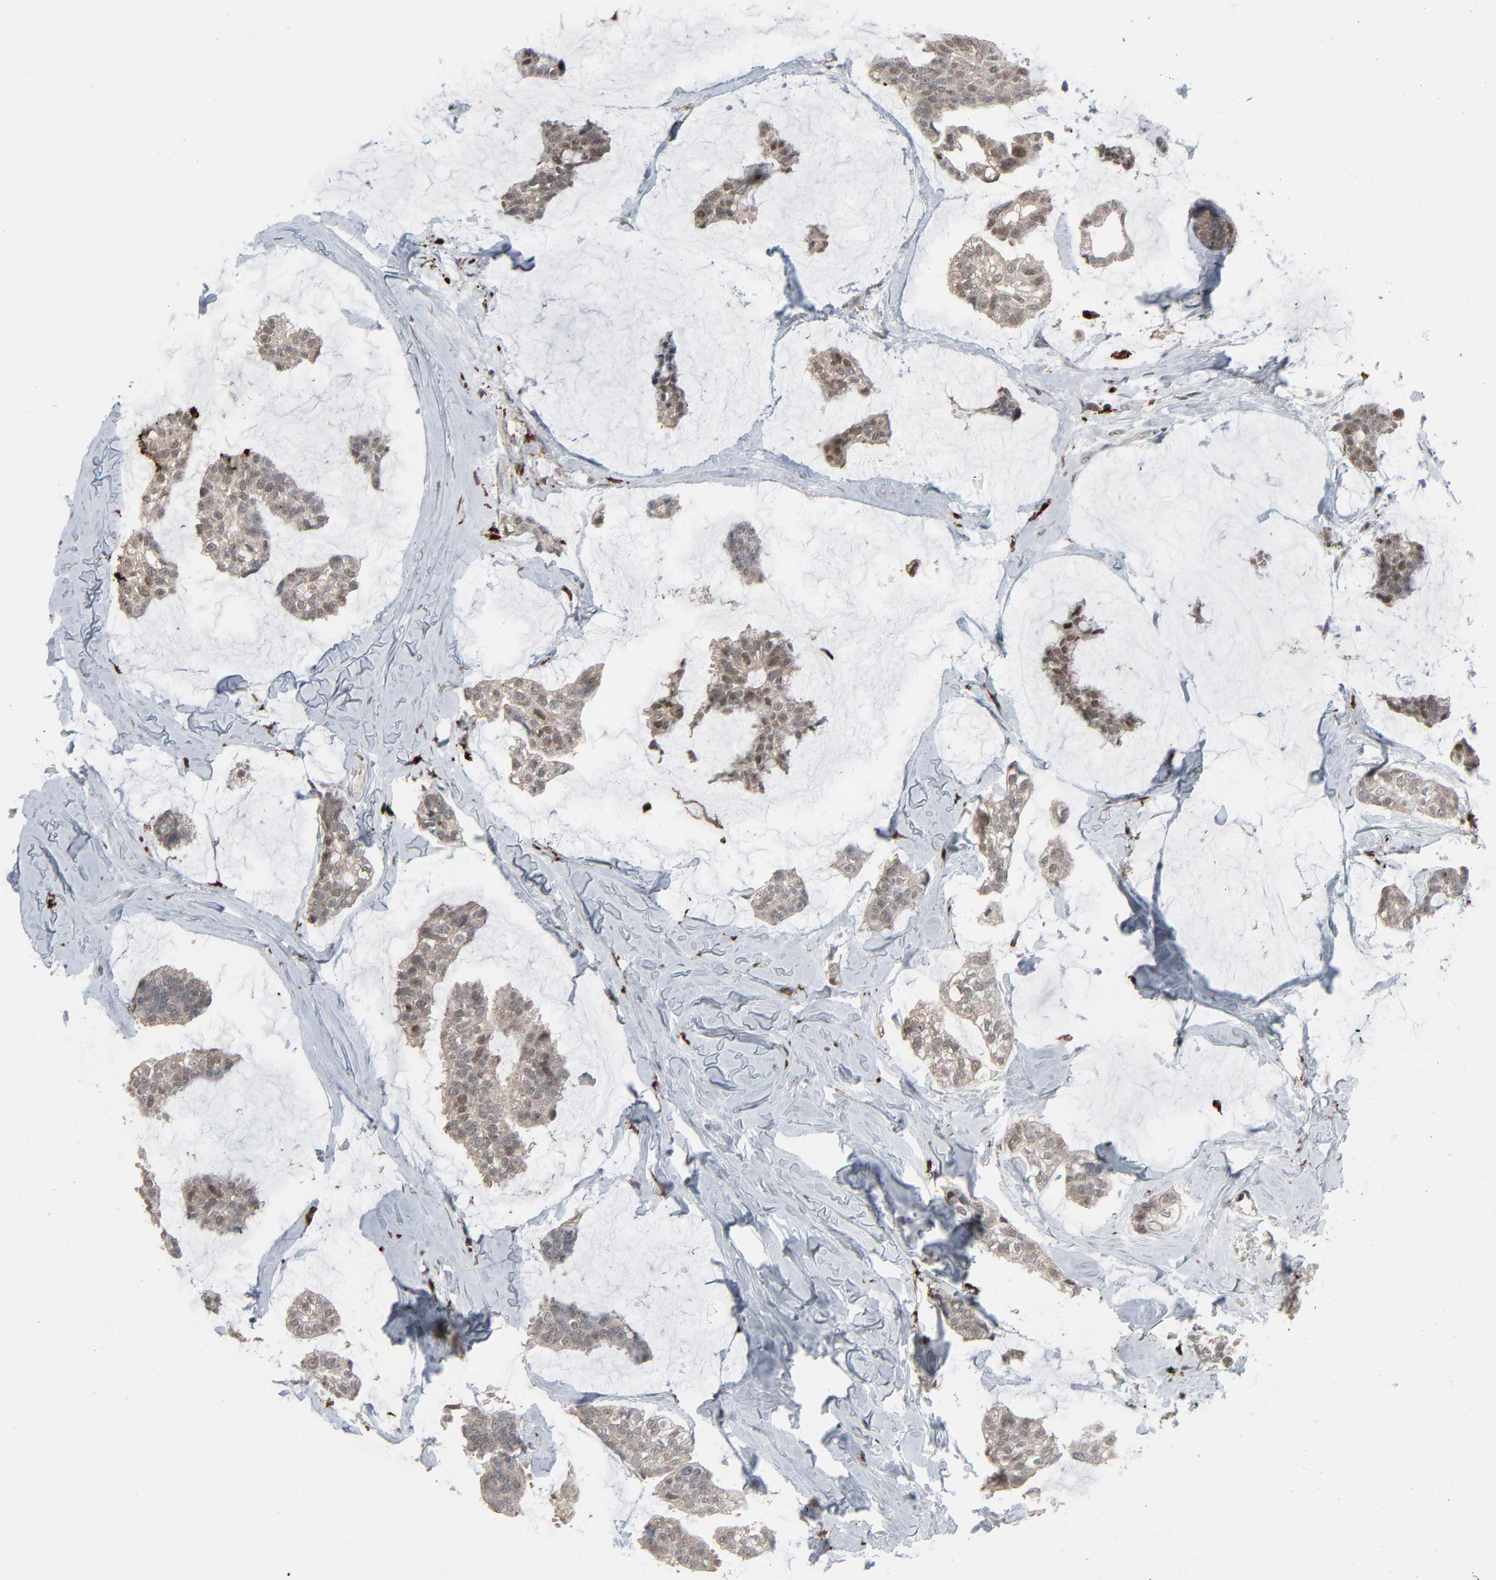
{"staining": {"intensity": "weak", "quantity": ">75%", "location": "cytoplasmic/membranous,nuclear"}, "tissue": "breast cancer", "cell_type": "Tumor cells", "image_type": "cancer", "snomed": [{"axis": "morphology", "description": "Duct carcinoma"}, {"axis": "topography", "description": "Breast"}], "caption": "A micrograph of human breast cancer stained for a protein reveals weak cytoplasmic/membranous and nuclear brown staining in tumor cells.", "gene": "DOCK8", "patient": {"sex": "female", "age": 93}}